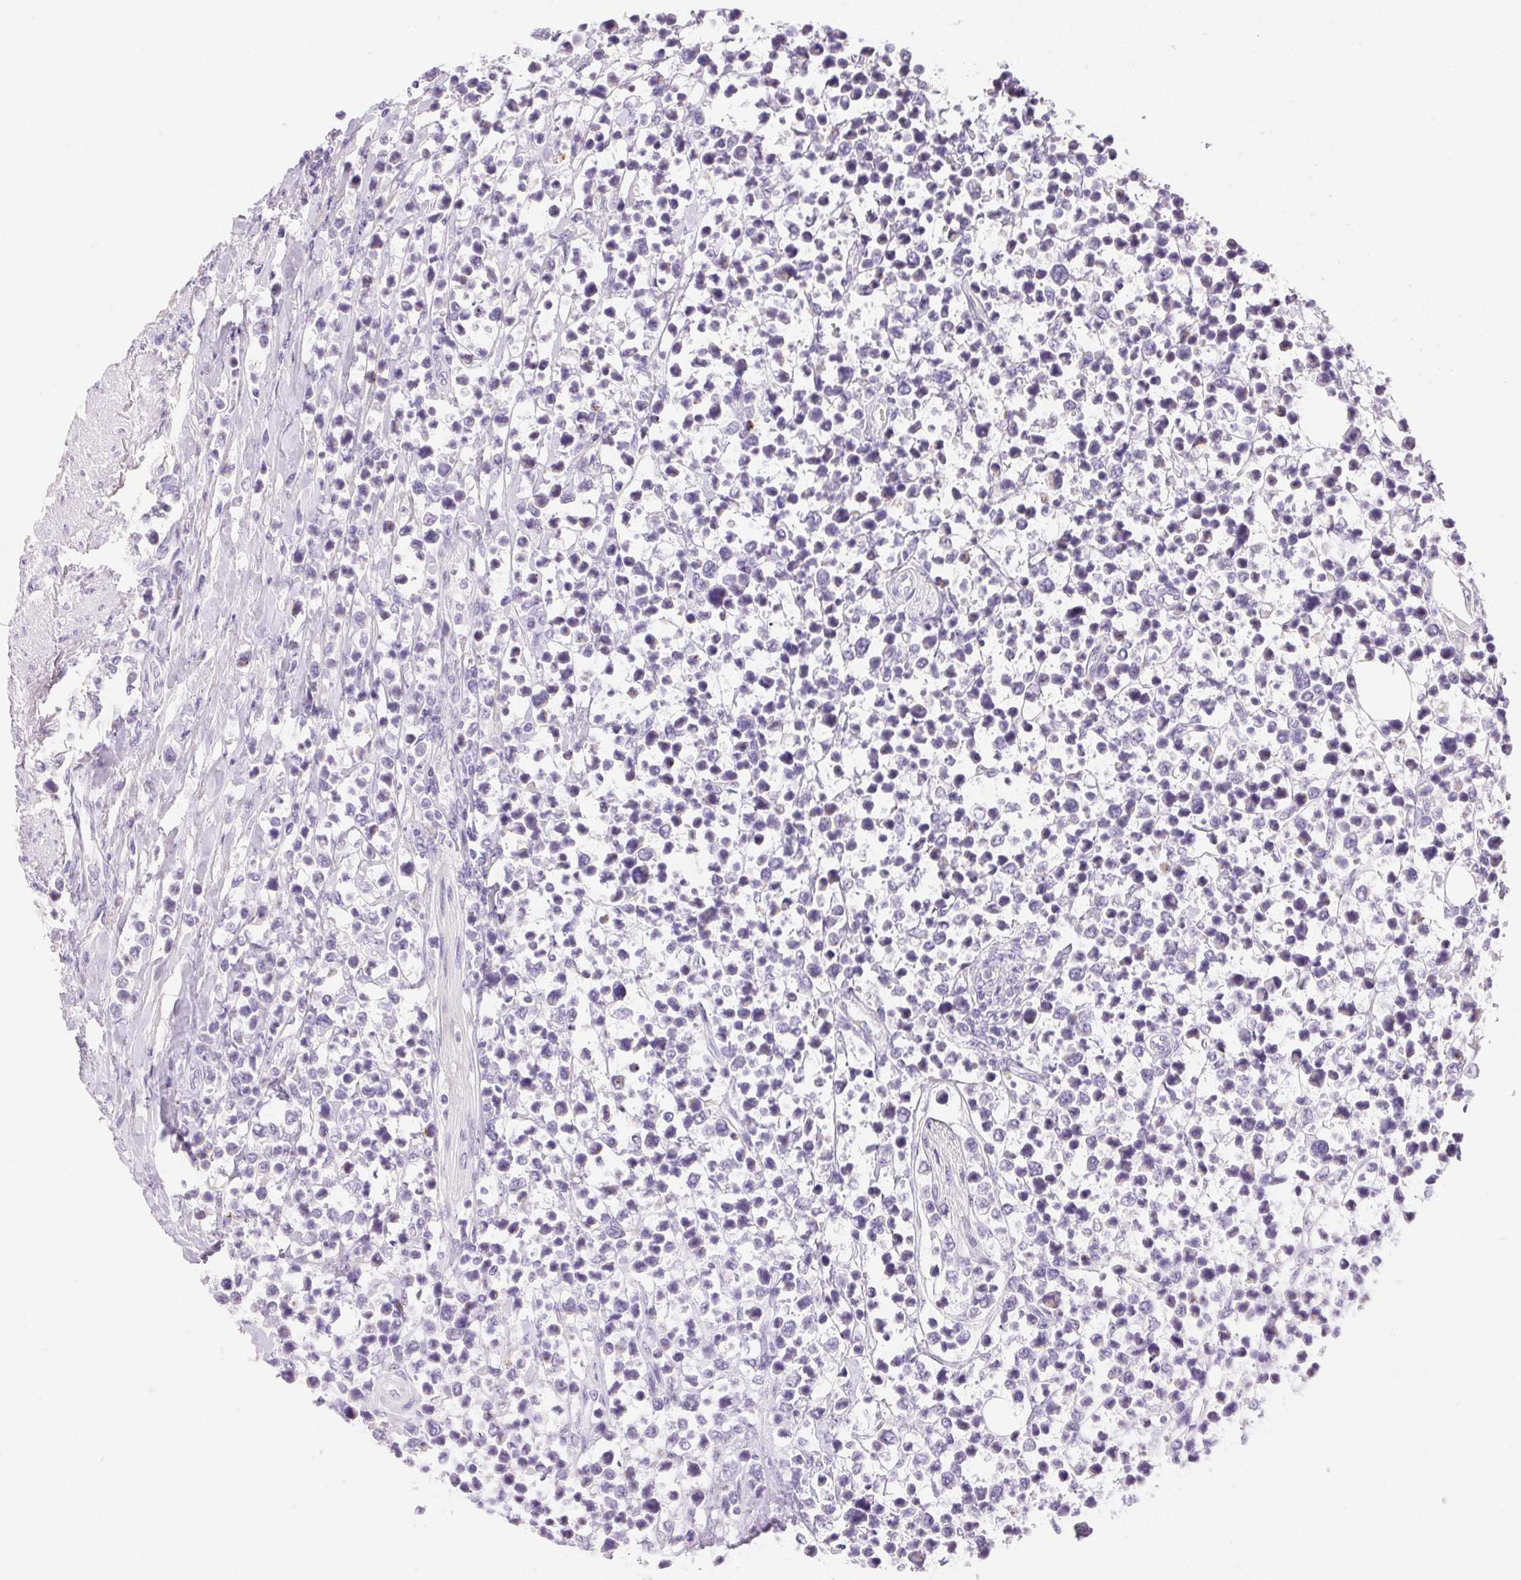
{"staining": {"intensity": "negative", "quantity": "none", "location": "none"}, "tissue": "lymphoma", "cell_type": "Tumor cells", "image_type": "cancer", "snomed": [{"axis": "morphology", "description": "Malignant lymphoma, non-Hodgkin's type, High grade"}, {"axis": "topography", "description": "Soft tissue"}], "caption": "This image is of high-grade malignant lymphoma, non-Hodgkin's type stained with immunohistochemistry to label a protein in brown with the nuclei are counter-stained blue. There is no staining in tumor cells.", "gene": "TEKT1", "patient": {"sex": "female", "age": 56}}